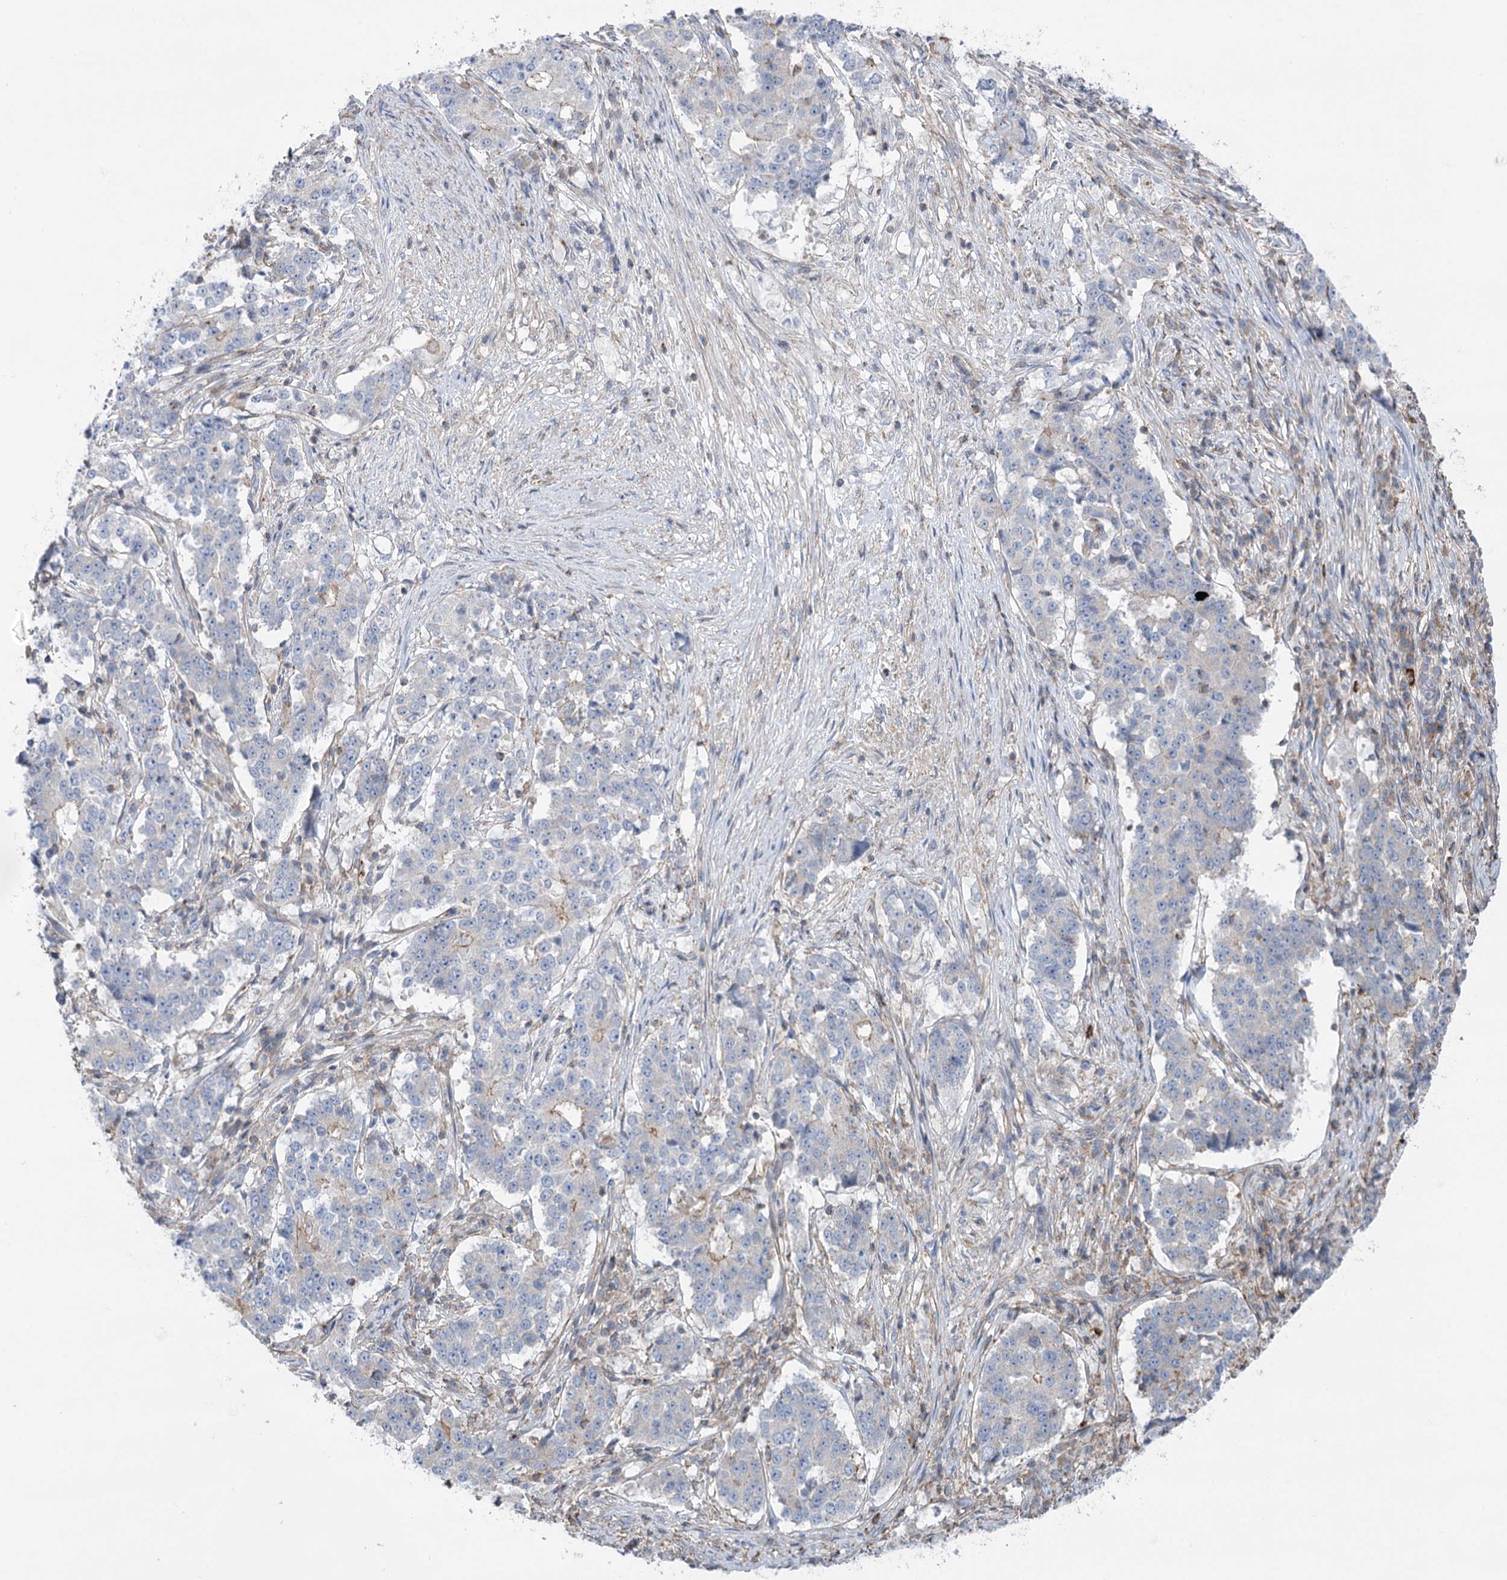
{"staining": {"intensity": "negative", "quantity": "none", "location": "none"}, "tissue": "stomach cancer", "cell_type": "Tumor cells", "image_type": "cancer", "snomed": [{"axis": "morphology", "description": "Adenocarcinoma, NOS"}, {"axis": "topography", "description": "Stomach"}], "caption": "Tumor cells show no significant protein positivity in adenocarcinoma (stomach). Nuclei are stained in blue.", "gene": "LARP1B", "patient": {"sex": "male", "age": 59}}